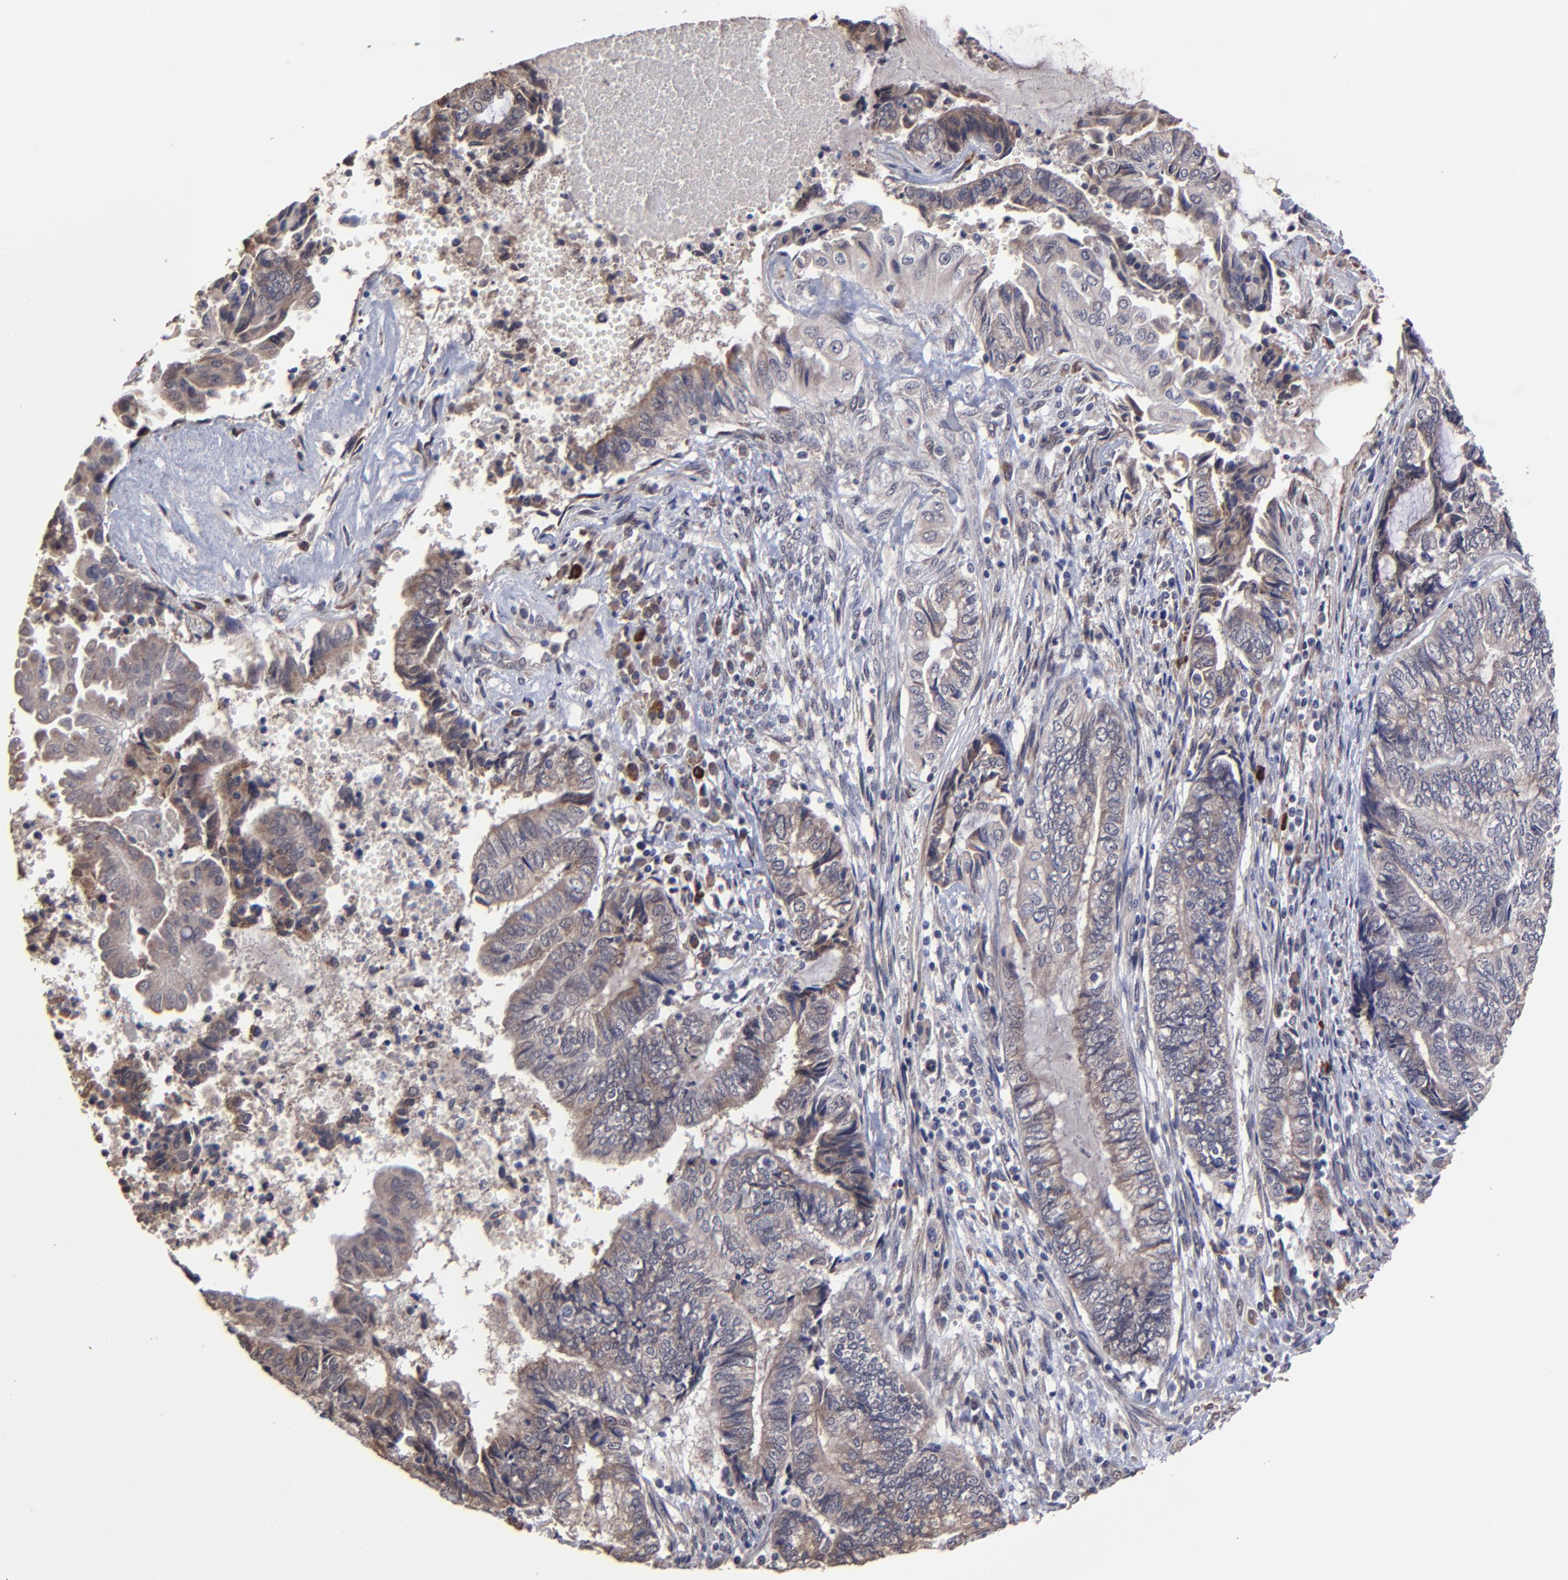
{"staining": {"intensity": "weak", "quantity": ">75%", "location": "cytoplasmic/membranous"}, "tissue": "endometrial cancer", "cell_type": "Tumor cells", "image_type": "cancer", "snomed": [{"axis": "morphology", "description": "Adenocarcinoma, NOS"}, {"axis": "topography", "description": "Uterus"}, {"axis": "topography", "description": "Endometrium"}], "caption": "Endometrial cancer tissue displays weak cytoplasmic/membranous expression in approximately >75% of tumor cells (IHC, brightfield microscopy, high magnification).", "gene": "CHL1", "patient": {"sex": "female", "age": 70}}